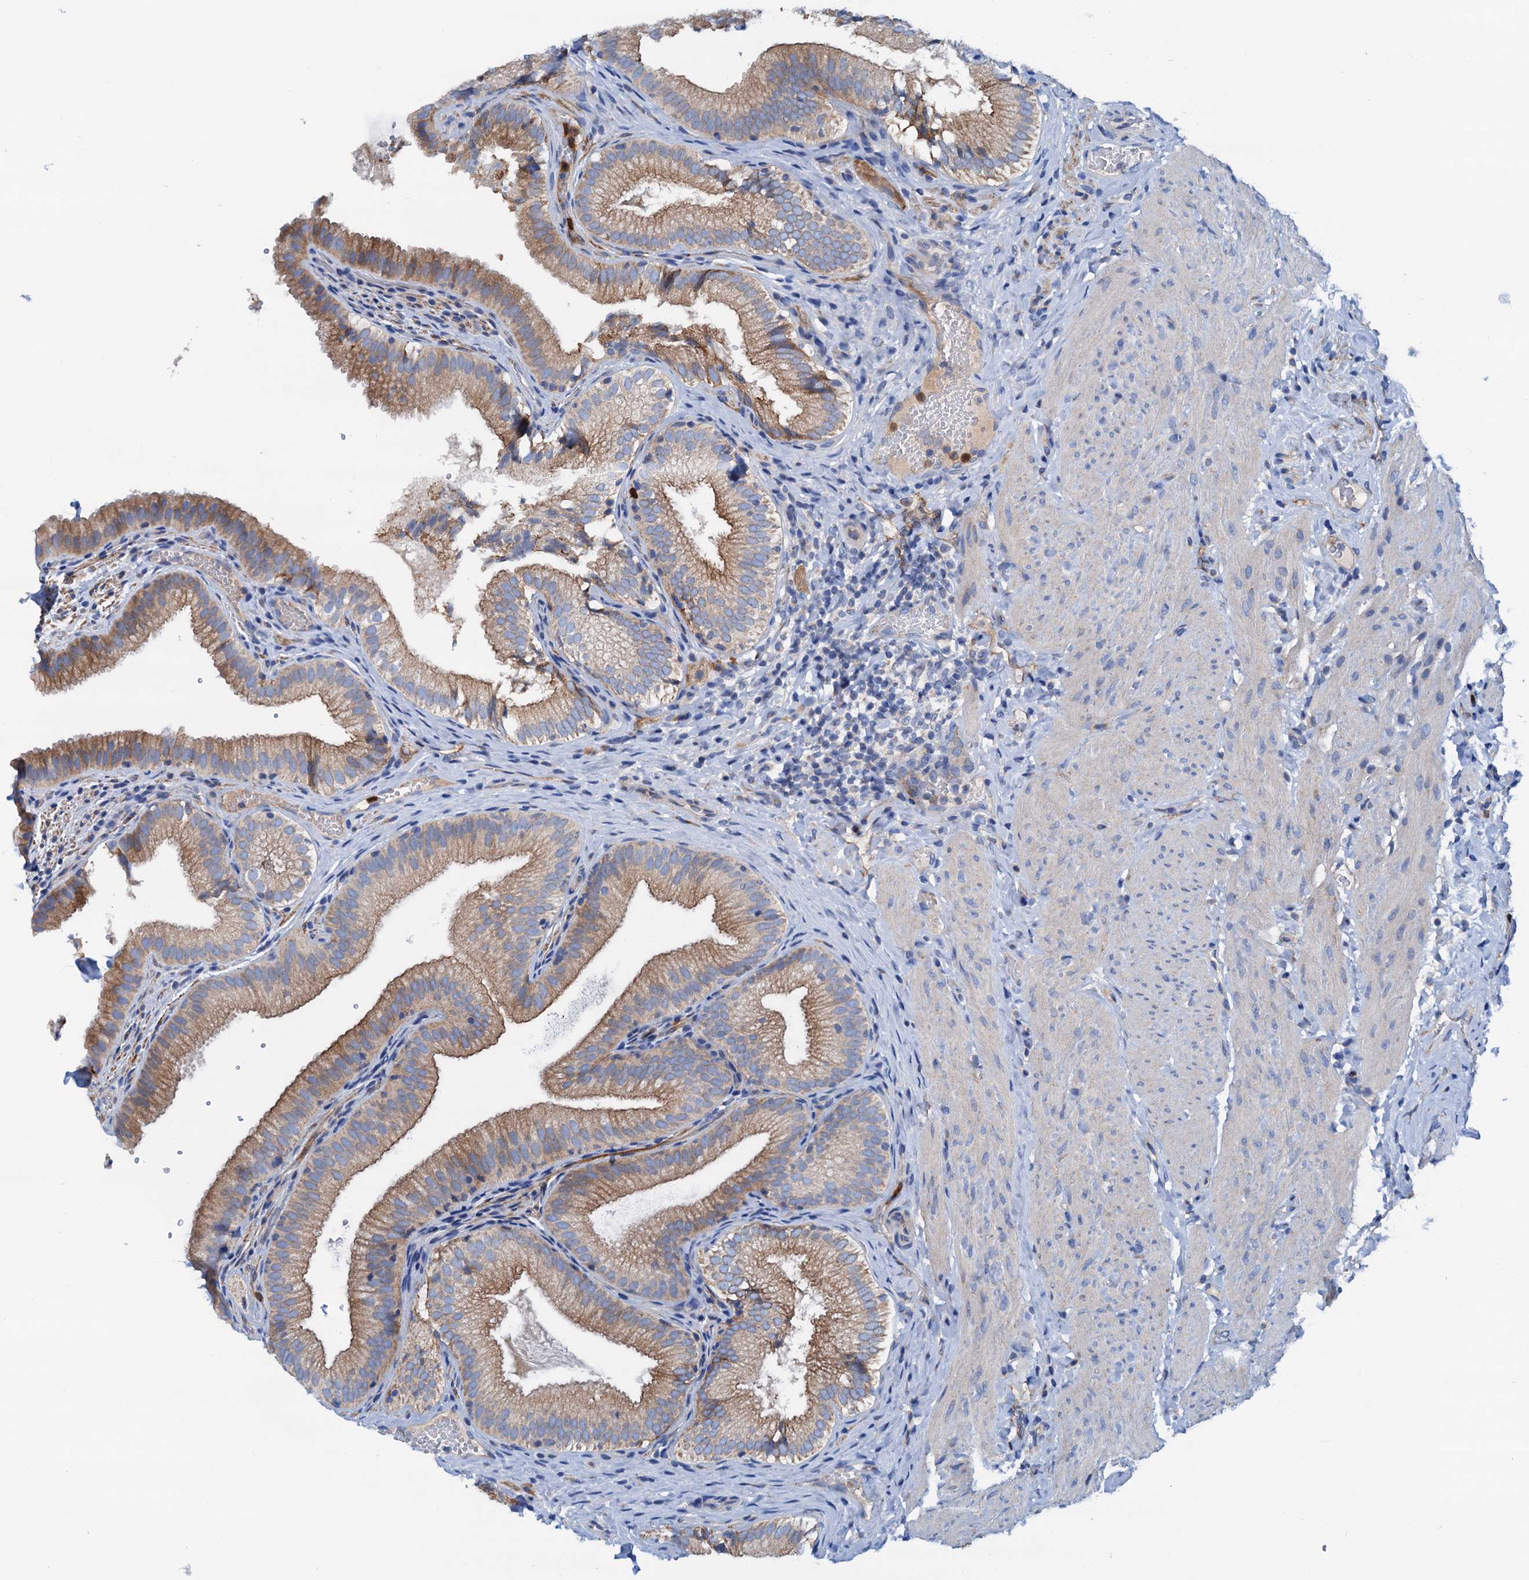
{"staining": {"intensity": "moderate", "quantity": ">75%", "location": "cytoplasmic/membranous"}, "tissue": "gallbladder", "cell_type": "Glandular cells", "image_type": "normal", "snomed": [{"axis": "morphology", "description": "Normal tissue, NOS"}, {"axis": "topography", "description": "Gallbladder"}], "caption": "Moderate cytoplasmic/membranous positivity for a protein is appreciated in approximately >75% of glandular cells of unremarkable gallbladder using IHC.", "gene": "RASSF9", "patient": {"sex": "female", "age": 30}}